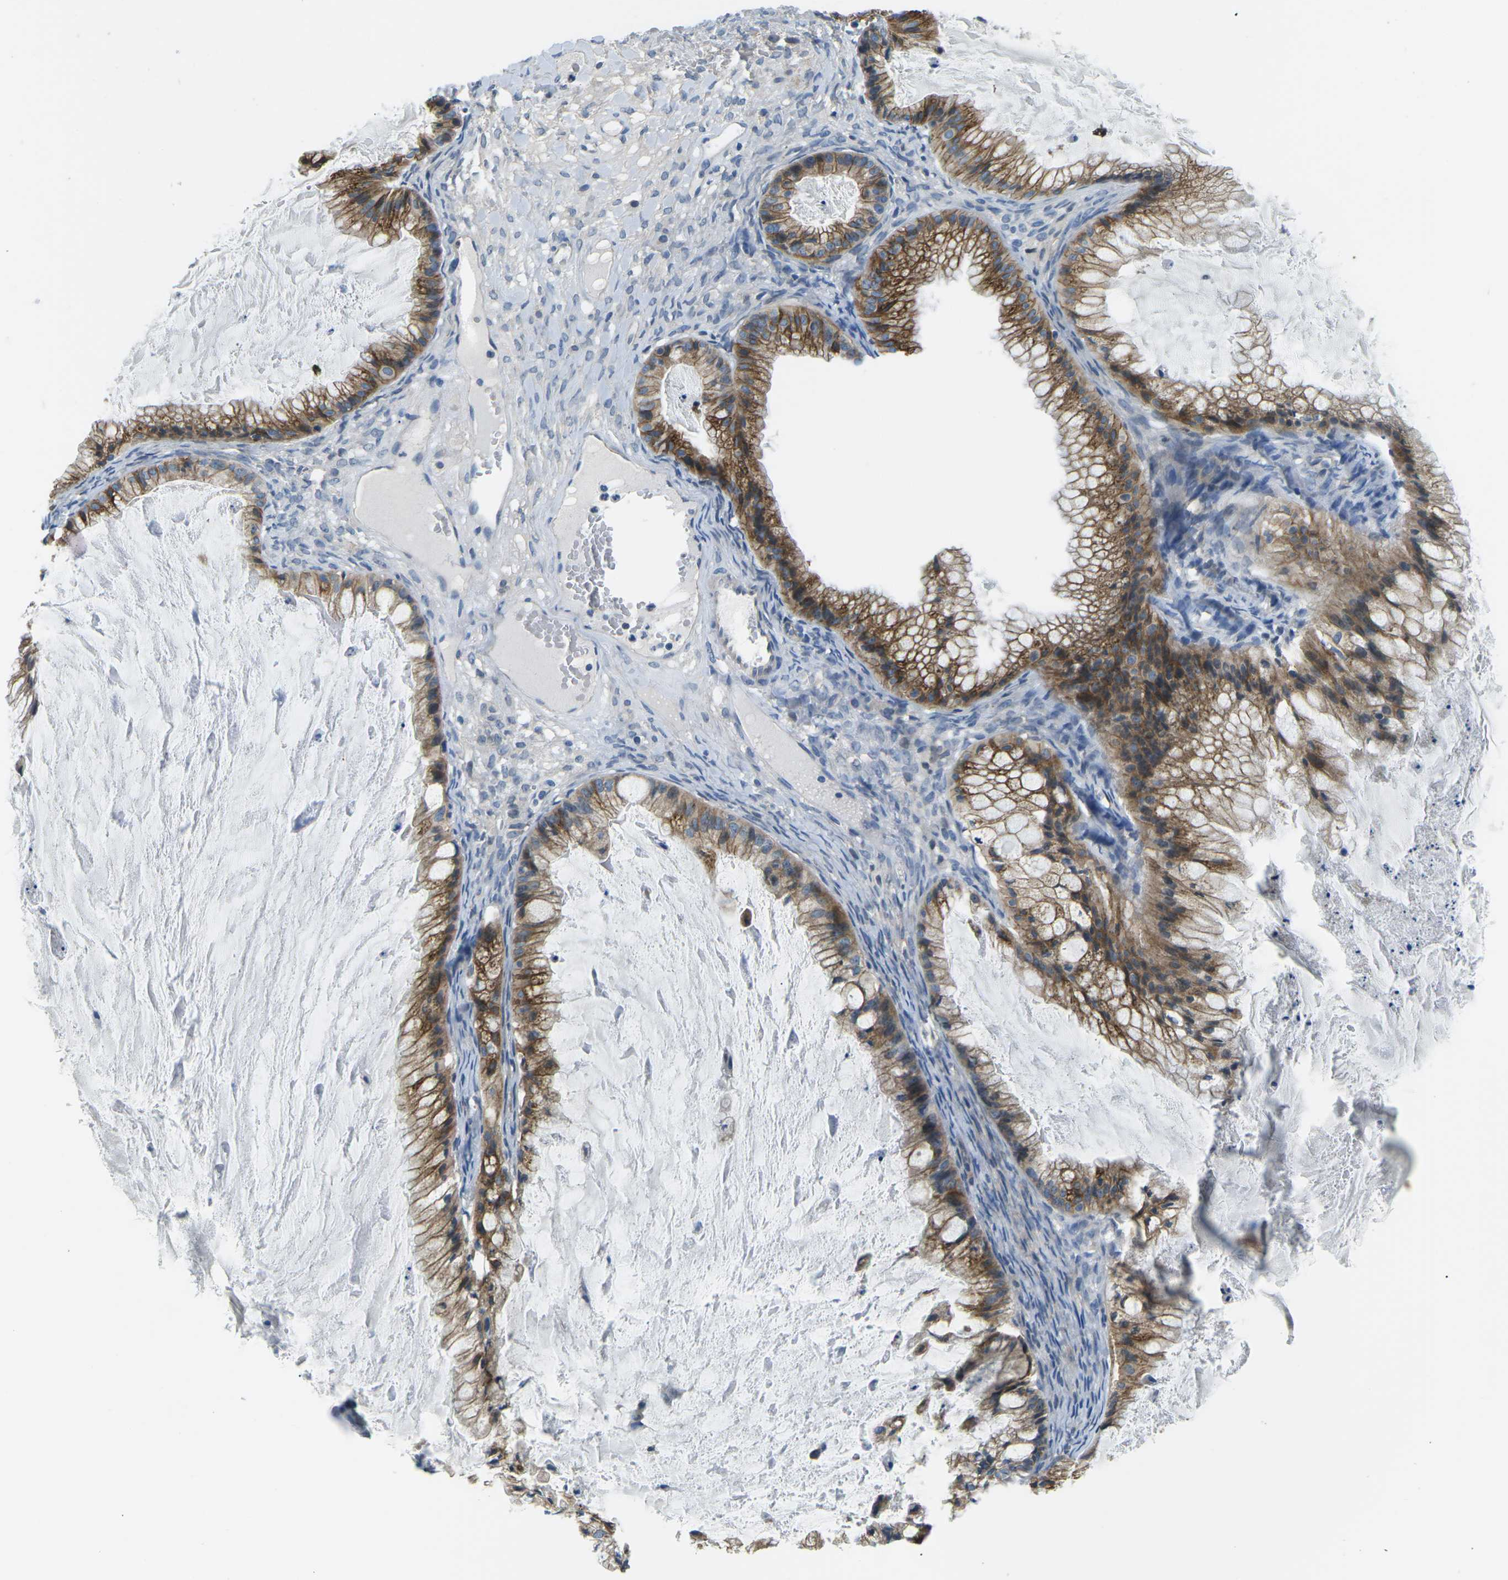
{"staining": {"intensity": "moderate", "quantity": ">75%", "location": "cytoplasmic/membranous"}, "tissue": "ovarian cancer", "cell_type": "Tumor cells", "image_type": "cancer", "snomed": [{"axis": "morphology", "description": "Cystadenocarcinoma, mucinous, NOS"}, {"axis": "topography", "description": "Ovary"}], "caption": "An image showing moderate cytoplasmic/membranous positivity in about >75% of tumor cells in mucinous cystadenocarcinoma (ovarian), as visualized by brown immunohistochemical staining.", "gene": "CTNND1", "patient": {"sex": "female", "age": 57}}